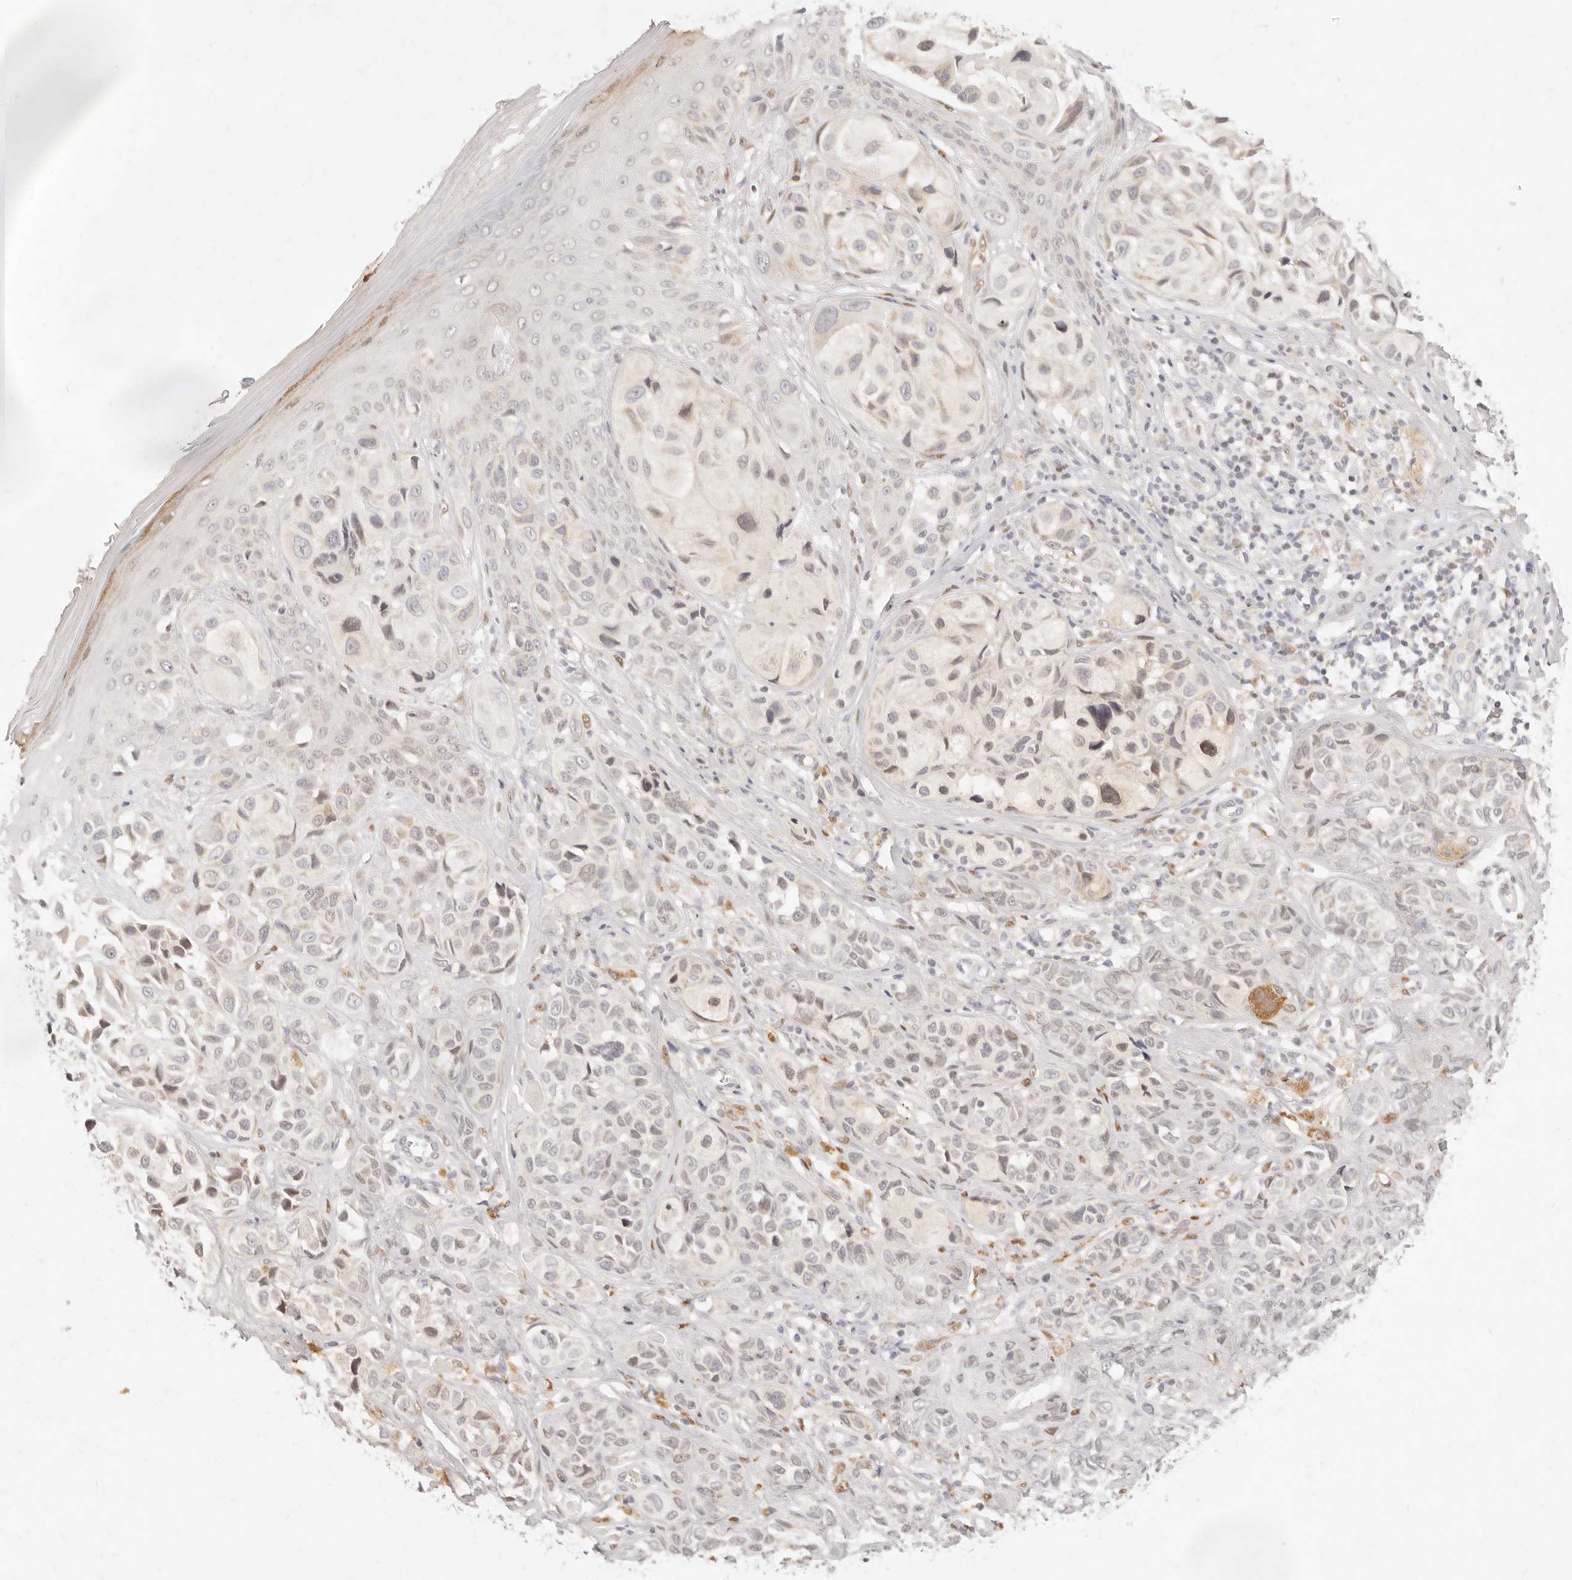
{"staining": {"intensity": "weak", "quantity": "<25%", "location": "nuclear"}, "tissue": "melanoma", "cell_type": "Tumor cells", "image_type": "cancer", "snomed": [{"axis": "morphology", "description": "Malignant melanoma, NOS"}, {"axis": "topography", "description": "Skin"}], "caption": "Immunohistochemical staining of malignant melanoma displays no significant expression in tumor cells.", "gene": "ASCL3", "patient": {"sex": "female", "age": 58}}